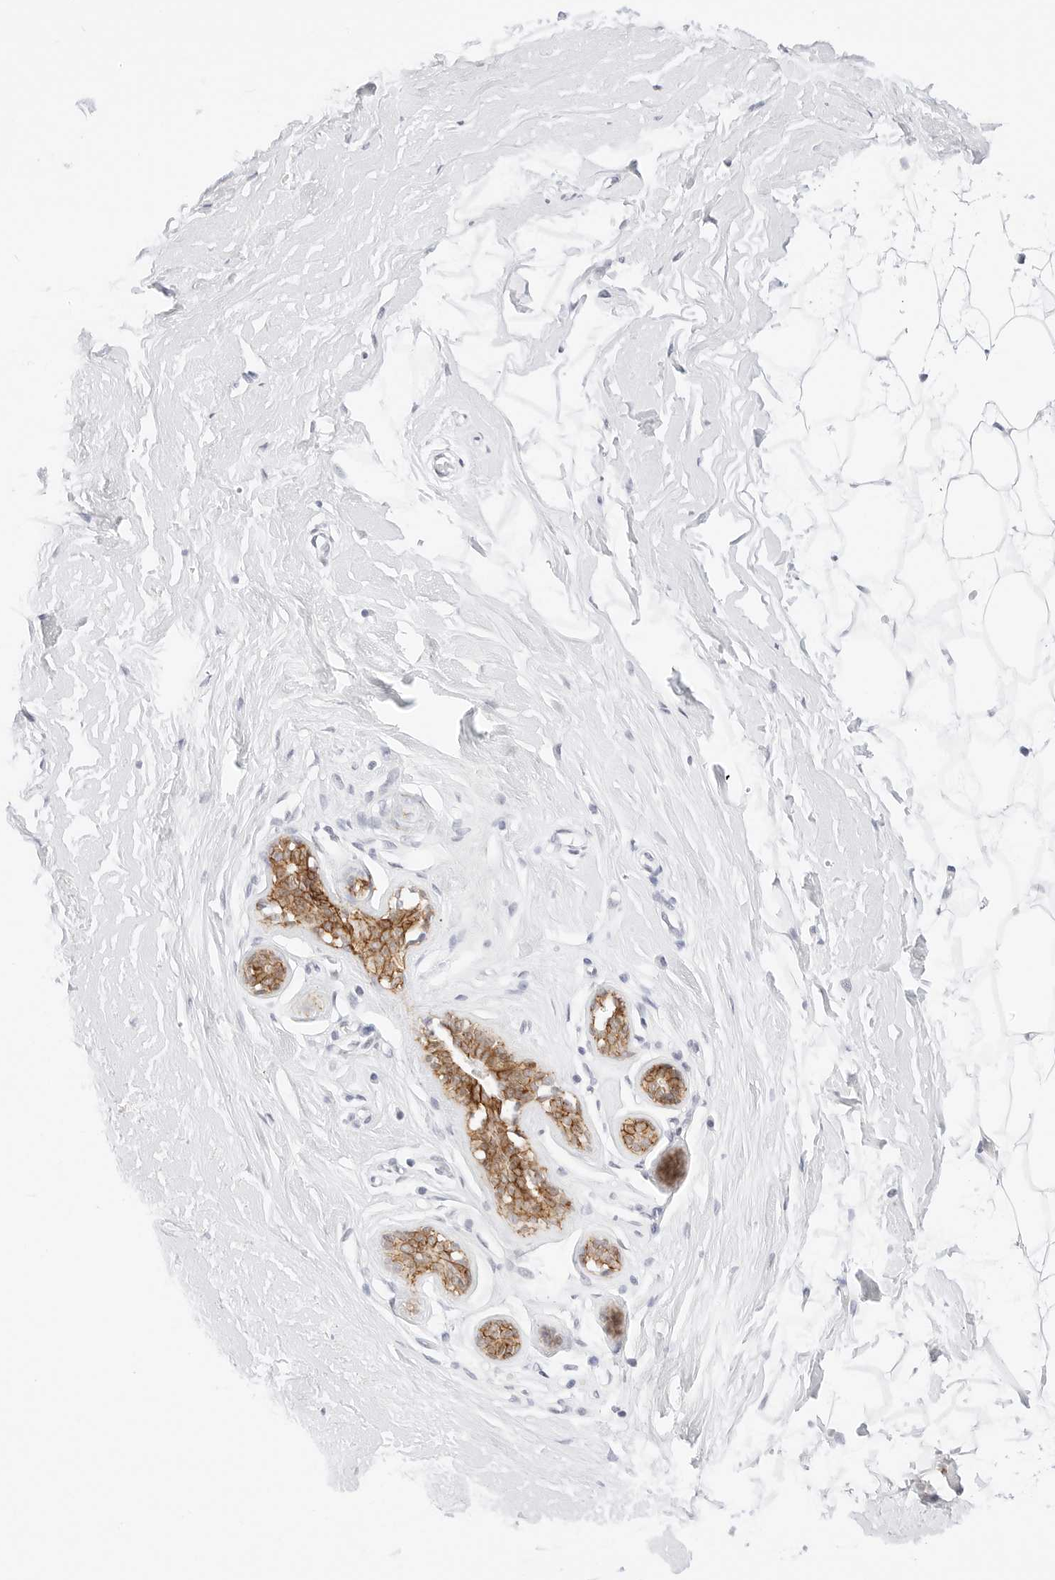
{"staining": {"intensity": "negative", "quantity": "none", "location": "none"}, "tissue": "breast", "cell_type": "Adipocytes", "image_type": "normal", "snomed": [{"axis": "morphology", "description": "Normal tissue, NOS"}, {"axis": "topography", "description": "Breast"}], "caption": "Immunohistochemistry of normal human breast exhibits no staining in adipocytes. Nuclei are stained in blue.", "gene": "CDH1", "patient": {"sex": "female", "age": 23}}